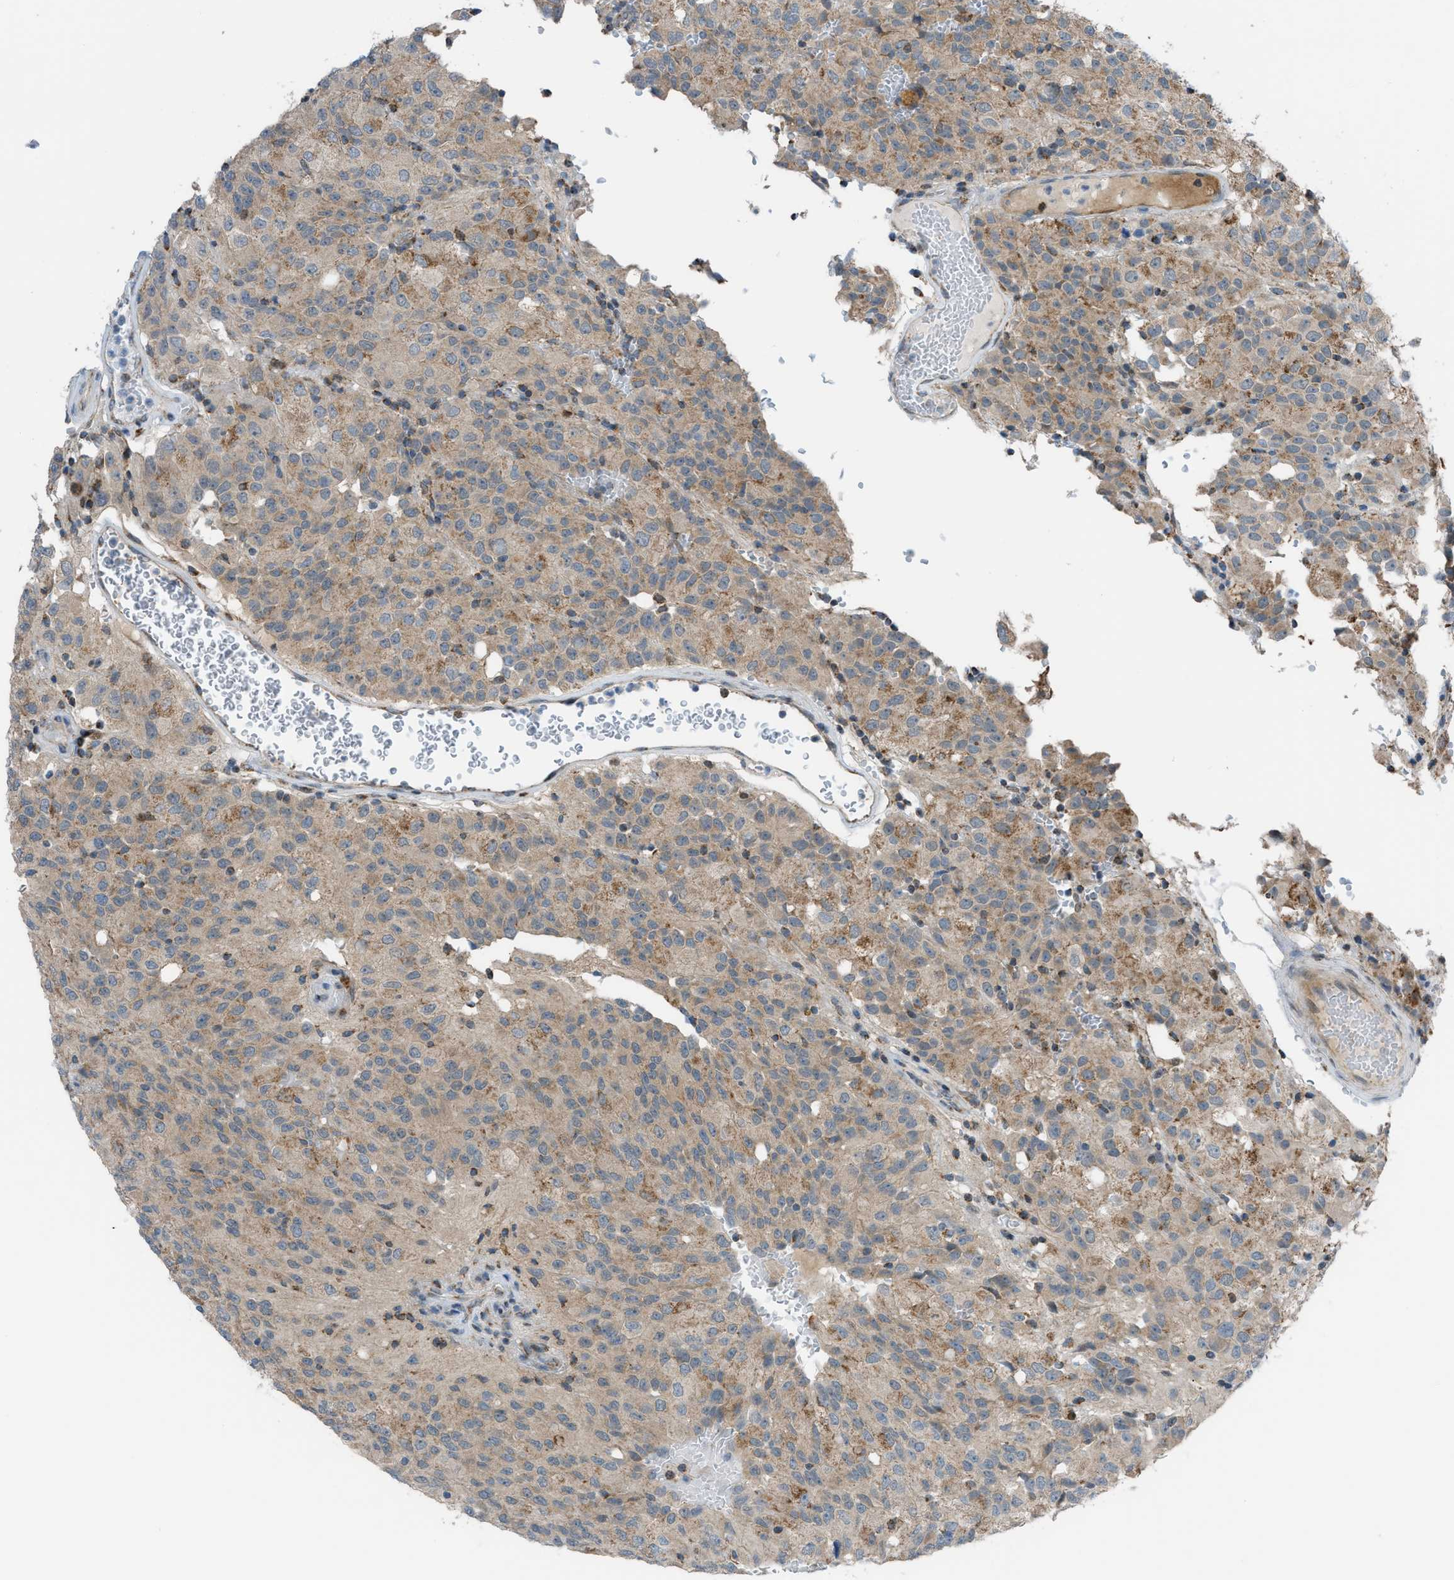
{"staining": {"intensity": "weak", "quantity": ">75%", "location": "cytoplasmic/membranous"}, "tissue": "glioma", "cell_type": "Tumor cells", "image_type": "cancer", "snomed": [{"axis": "morphology", "description": "Glioma, malignant, High grade"}, {"axis": "topography", "description": "Brain"}], "caption": "Protein analysis of glioma tissue shows weak cytoplasmic/membranous positivity in about >75% of tumor cells.", "gene": "SRM", "patient": {"sex": "male", "age": 32}}